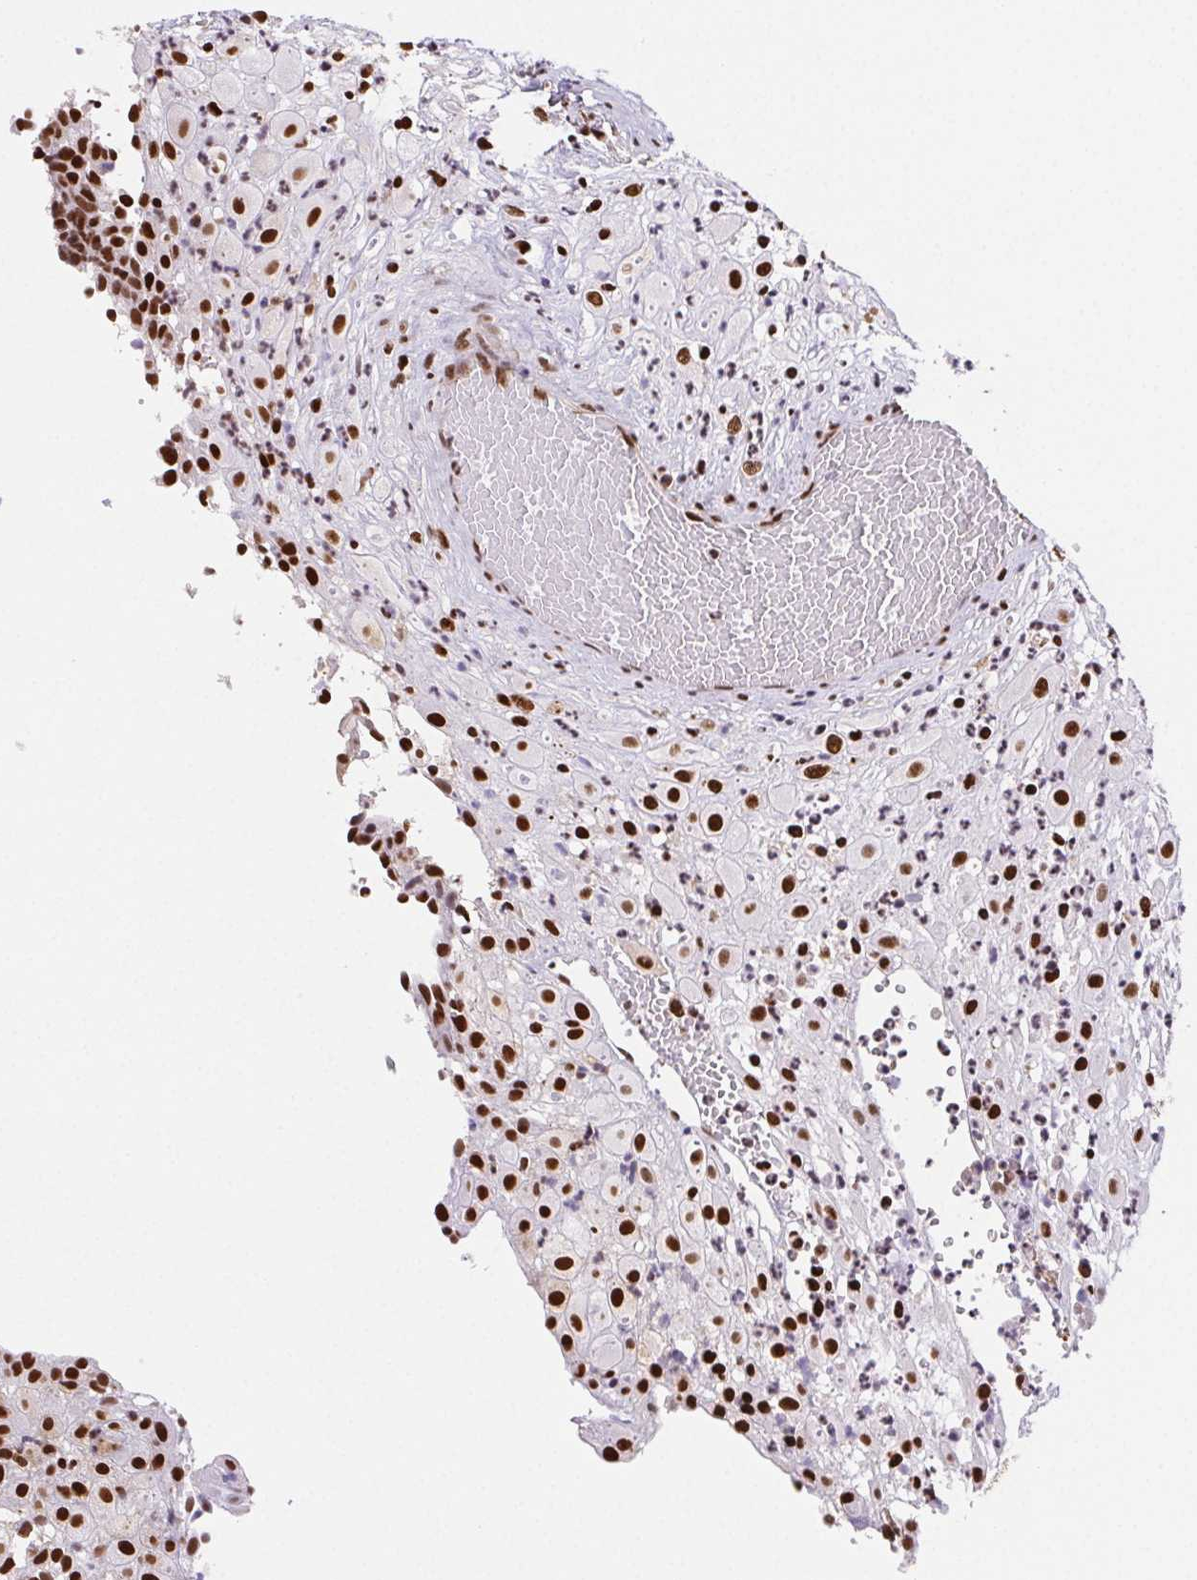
{"staining": {"intensity": "strong", "quantity": ">75%", "location": "nuclear"}, "tissue": "placenta", "cell_type": "Decidual cells", "image_type": "normal", "snomed": [{"axis": "morphology", "description": "Normal tissue, NOS"}, {"axis": "topography", "description": "Placenta"}], "caption": "Placenta stained for a protein (brown) demonstrates strong nuclear positive expression in approximately >75% of decidual cells.", "gene": "SETSIP", "patient": {"sex": "female", "age": 24}}